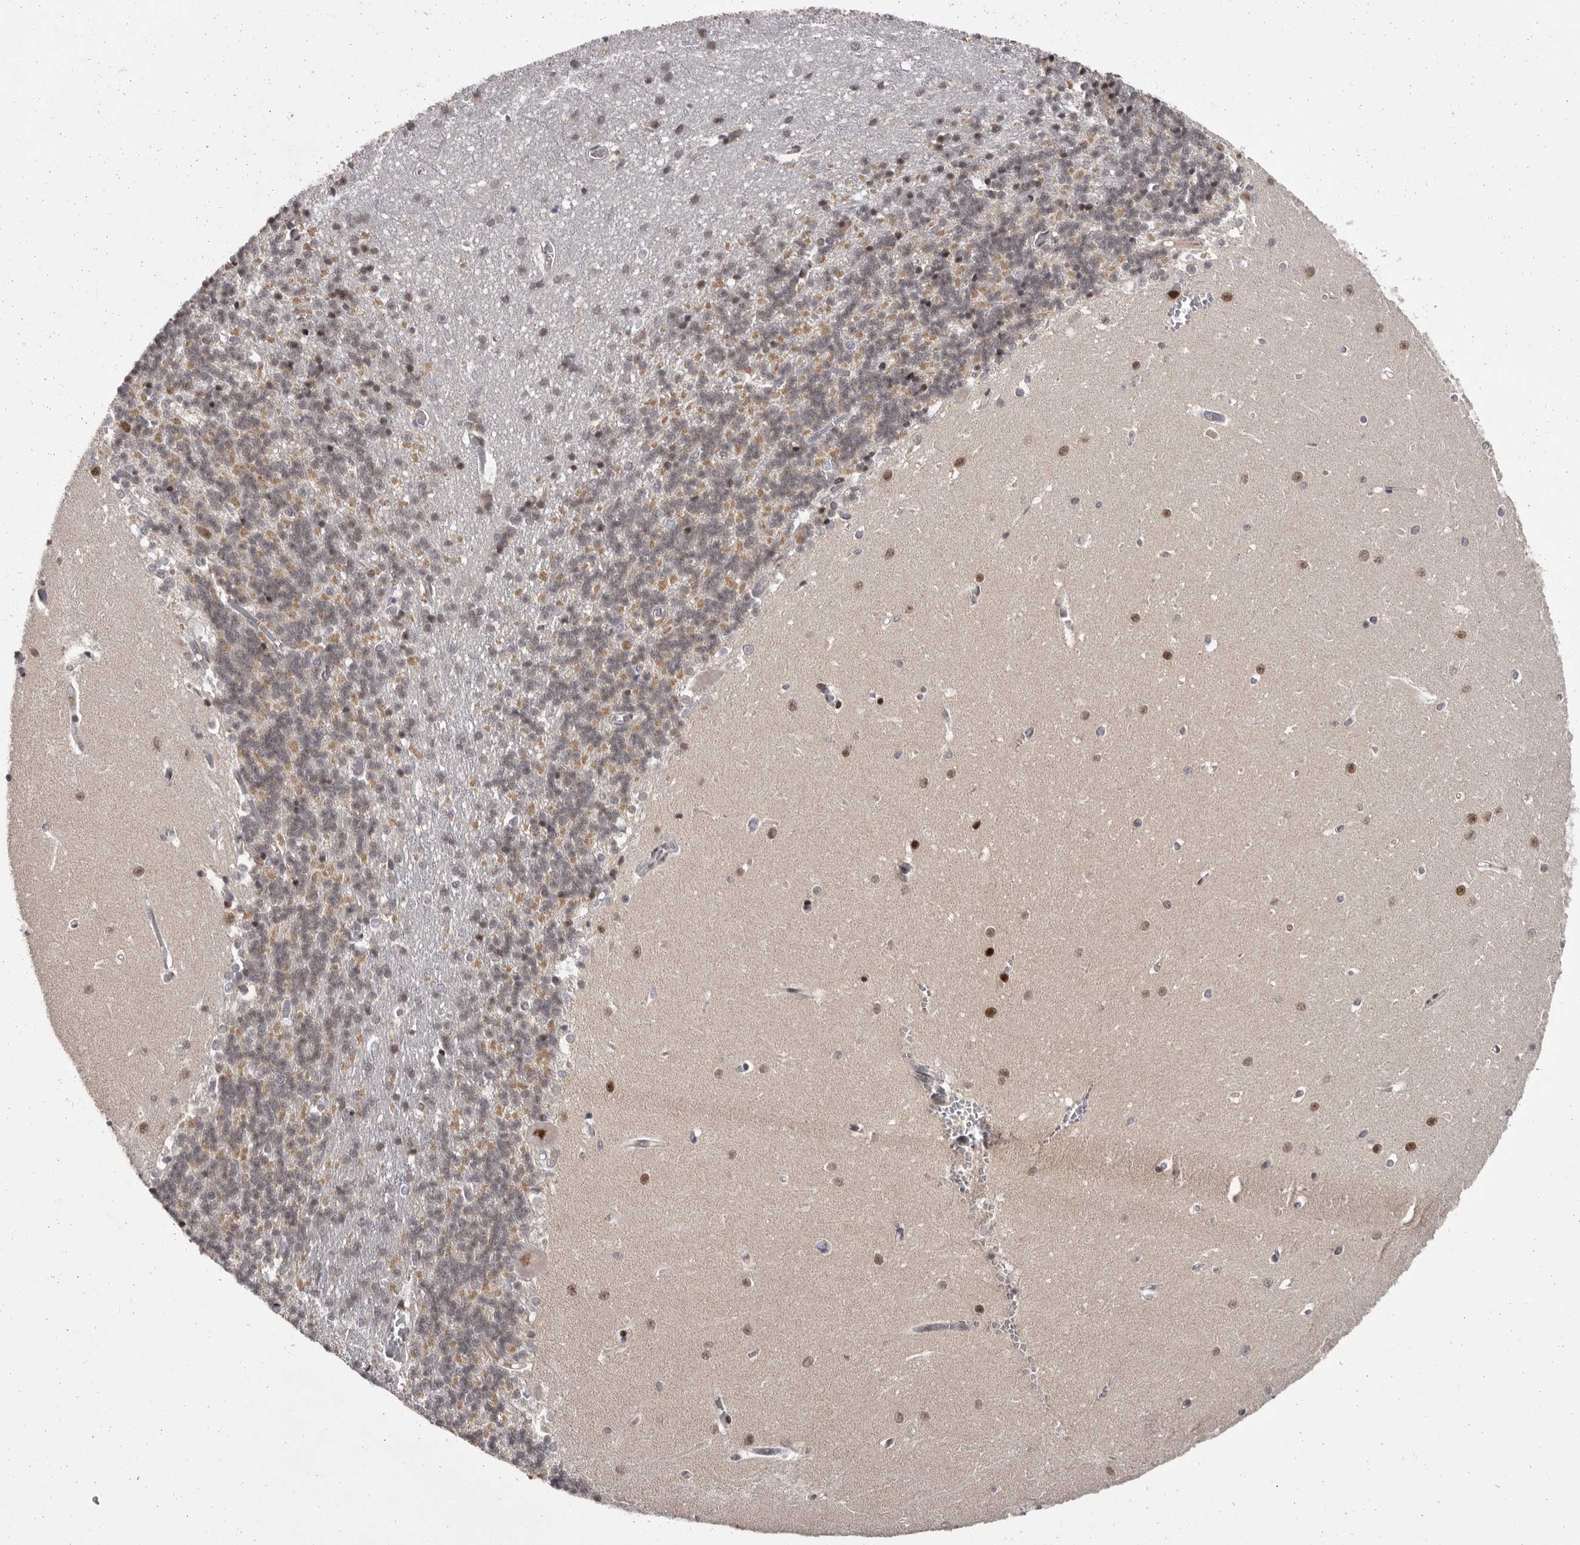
{"staining": {"intensity": "moderate", "quantity": ">75%", "location": "cytoplasmic/membranous"}, "tissue": "cerebellum", "cell_type": "Cells in granular layer", "image_type": "normal", "snomed": [{"axis": "morphology", "description": "Normal tissue, NOS"}, {"axis": "topography", "description": "Cerebellum"}], "caption": "Cerebellum stained for a protein exhibits moderate cytoplasmic/membranous positivity in cells in granular layer. The staining is performed using DAB brown chromogen to label protein expression. The nuclei are counter-stained blue using hematoxylin.", "gene": "C17orf99", "patient": {"sex": "male", "age": 37}}